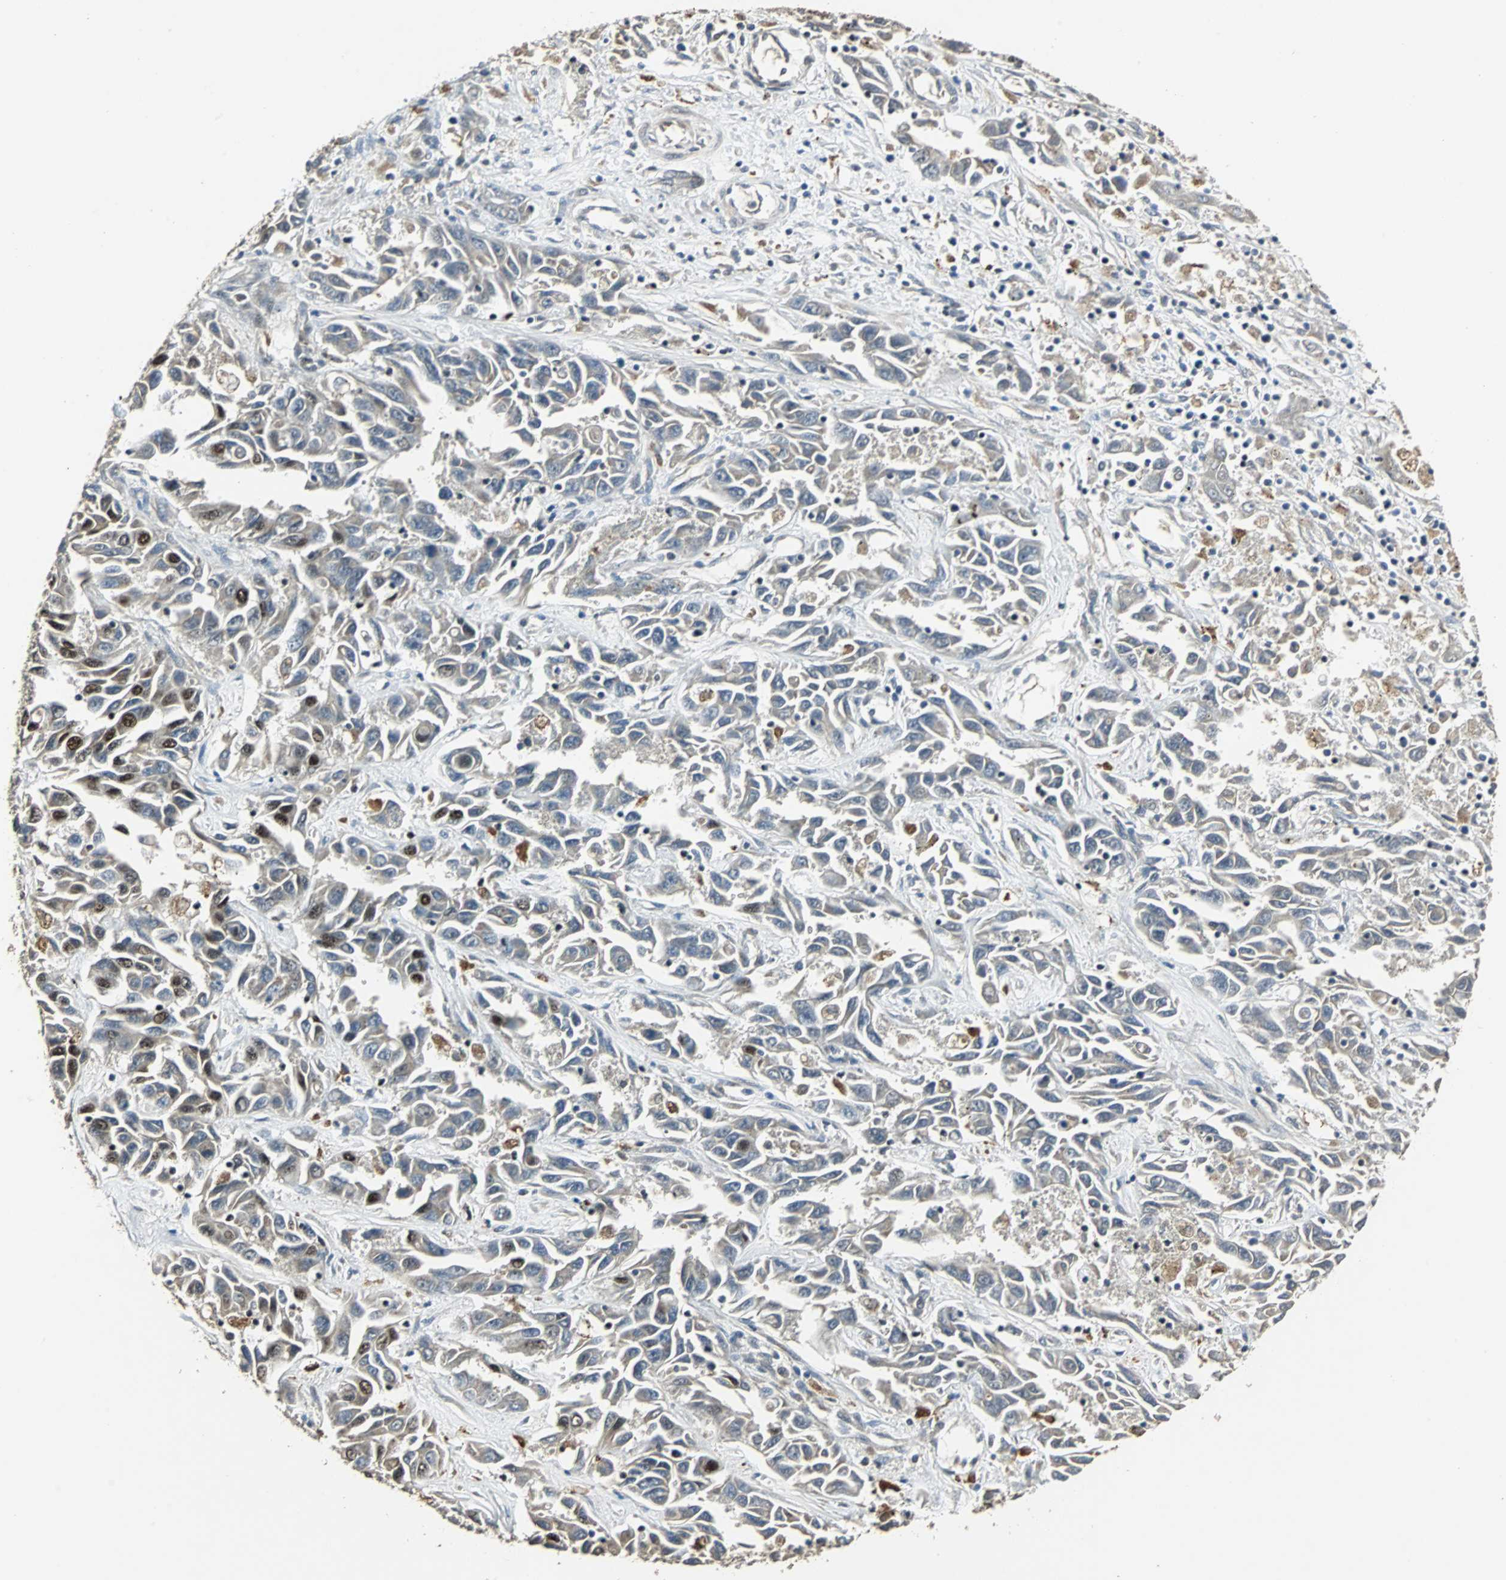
{"staining": {"intensity": "strong", "quantity": "25%-75%", "location": "nuclear"}, "tissue": "liver cancer", "cell_type": "Tumor cells", "image_type": "cancer", "snomed": [{"axis": "morphology", "description": "Cholangiocarcinoma"}, {"axis": "topography", "description": "Liver"}], "caption": "Human liver cholangiocarcinoma stained with a brown dye displays strong nuclear positive expression in about 25%-75% of tumor cells.", "gene": "MED4", "patient": {"sex": "female", "age": 52}}